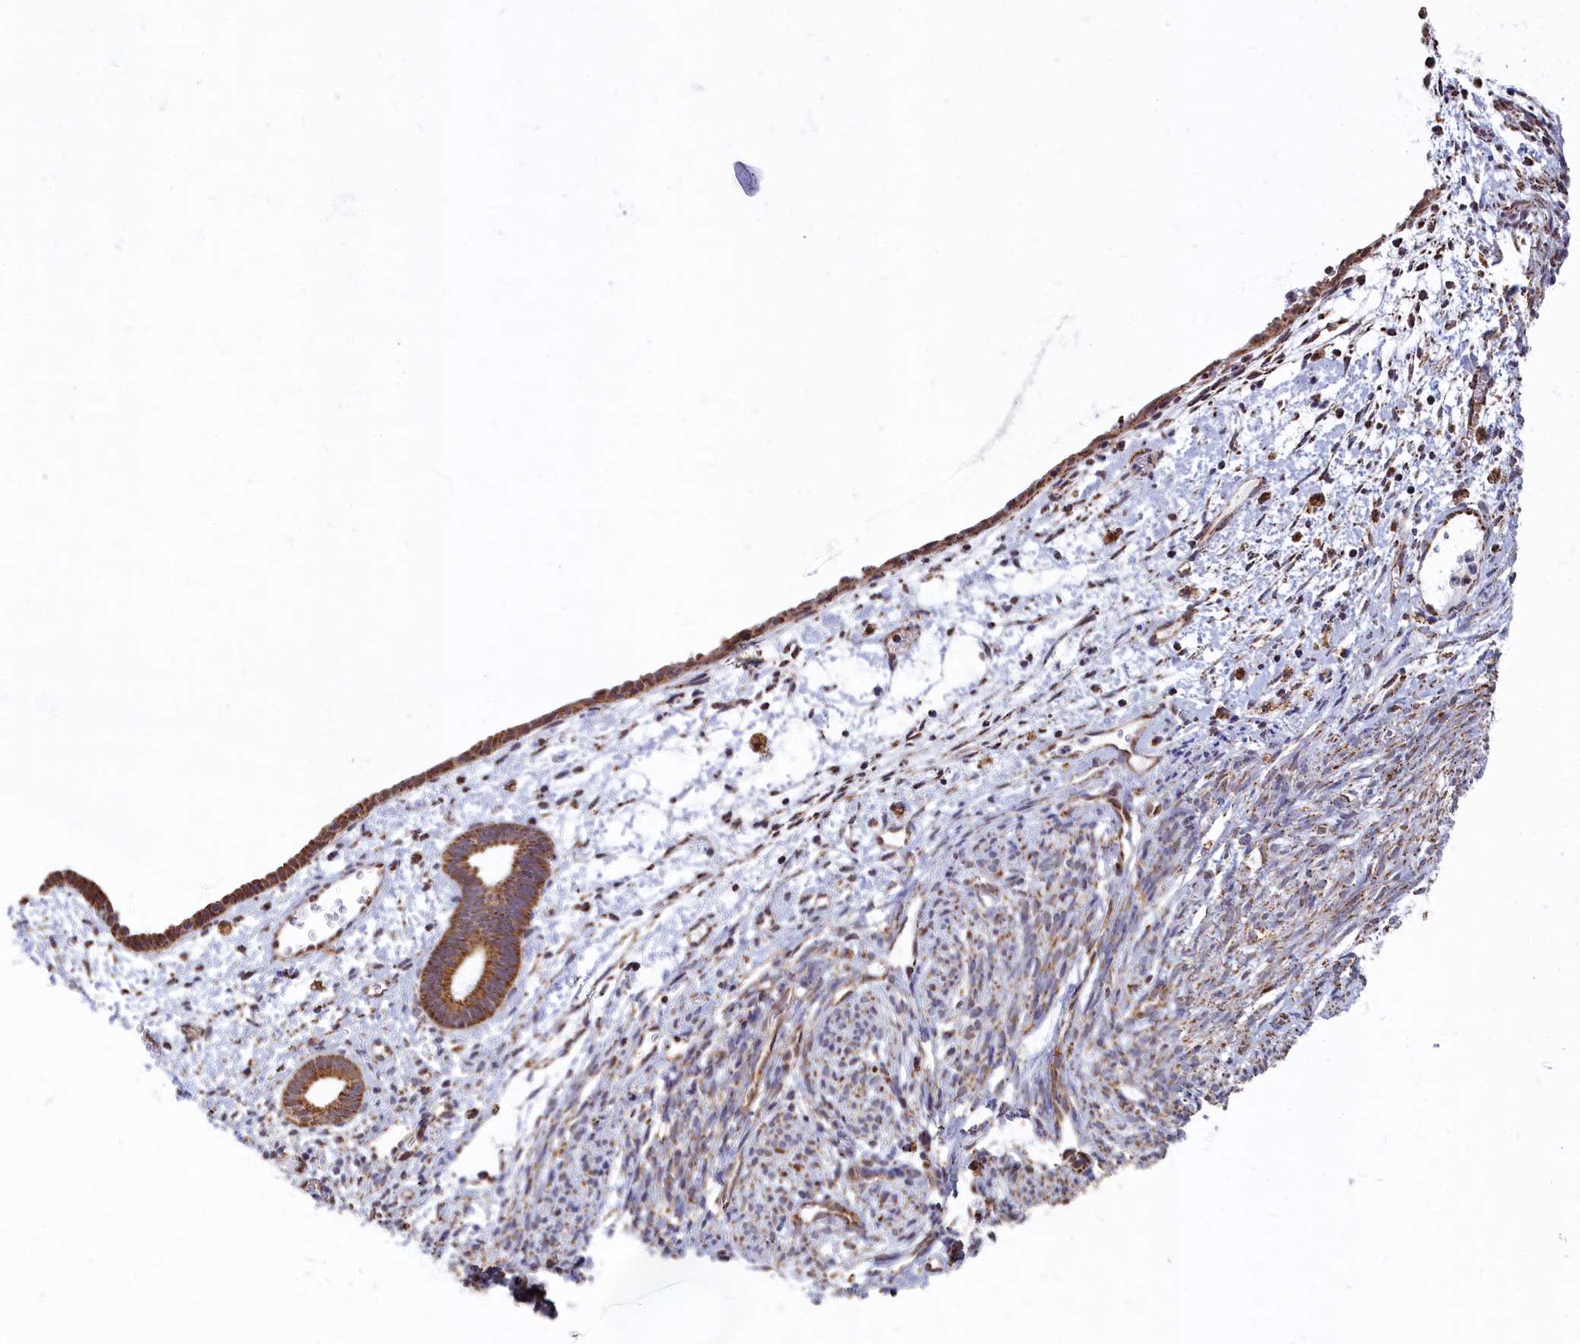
{"staining": {"intensity": "moderate", "quantity": ">75%", "location": "cytoplasmic/membranous"}, "tissue": "endometrium", "cell_type": "Cells in endometrial stroma", "image_type": "normal", "snomed": [{"axis": "morphology", "description": "Normal tissue, NOS"}, {"axis": "morphology", "description": "Adenocarcinoma, NOS"}, {"axis": "topography", "description": "Endometrium"}], "caption": "Protein staining of unremarkable endometrium shows moderate cytoplasmic/membranous staining in approximately >75% of cells in endometrial stroma. Using DAB (brown) and hematoxylin (blue) stains, captured at high magnification using brightfield microscopy.", "gene": "SPR", "patient": {"sex": "female", "age": 57}}